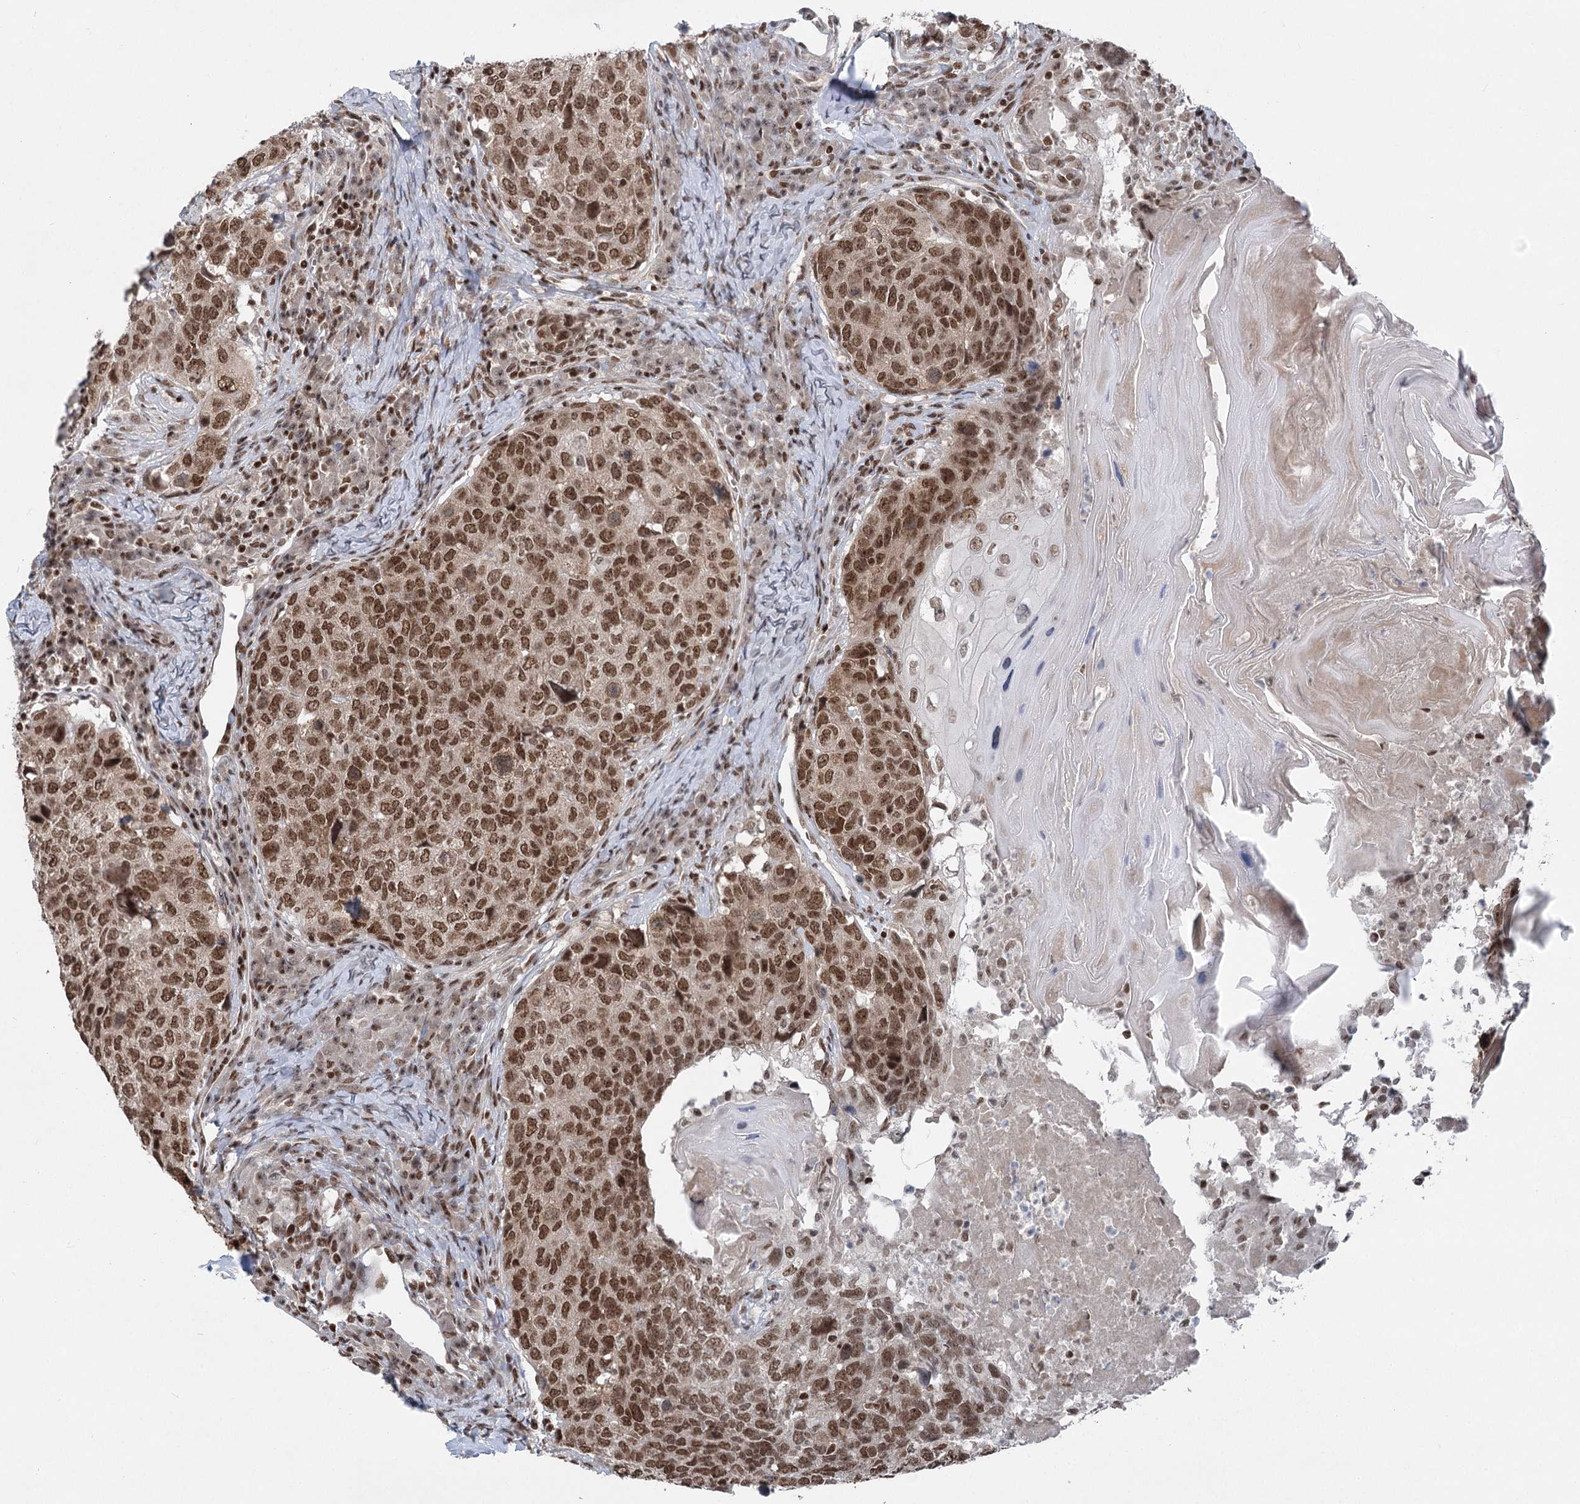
{"staining": {"intensity": "strong", "quantity": ">75%", "location": "nuclear"}, "tissue": "head and neck cancer", "cell_type": "Tumor cells", "image_type": "cancer", "snomed": [{"axis": "morphology", "description": "Squamous cell carcinoma, NOS"}, {"axis": "topography", "description": "Head-Neck"}], "caption": "The immunohistochemical stain highlights strong nuclear expression in tumor cells of head and neck cancer (squamous cell carcinoma) tissue.", "gene": "CGGBP1", "patient": {"sex": "male", "age": 66}}